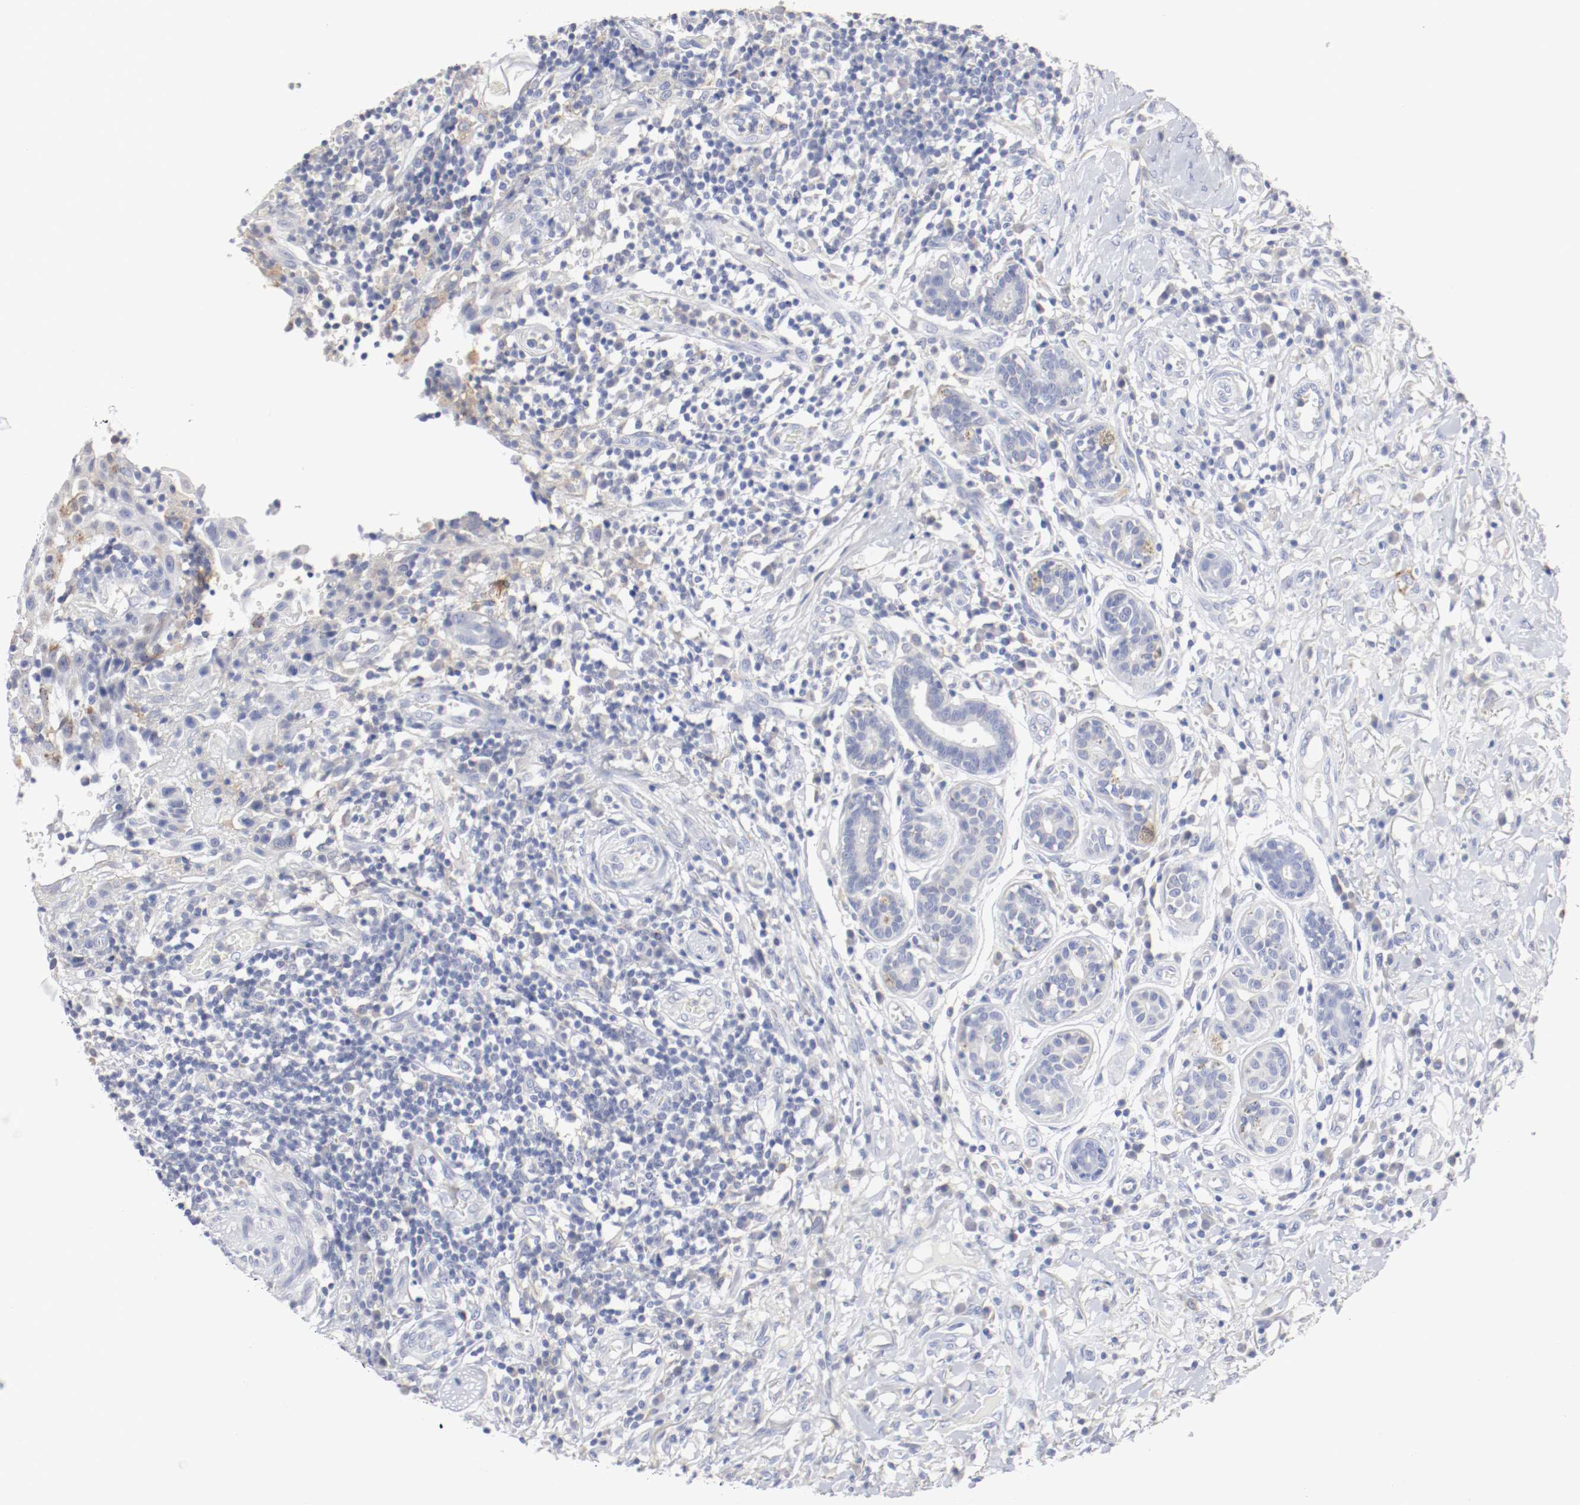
{"staining": {"intensity": "moderate", "quantity": "<25%", "location": "cytoplasmic/membranous"}, "tissue": "thyroid cancer", "cell_type": "Tumor cells", "image_type": "cancer", "snomed": [{"axis": "morphology", "description": "Carcinoma, NOS"}, {"axis": "topography", "description": "Thyroid gland"}], "caption": "About <25% of tumor cells in human carcinoma (thyroid) exhibit moderate cytoplasmic/membranous protein staining as visualized by brown immunohistochemical staining.", "gene": "ITGAX", "patient": {"sex": "female", "age": 77}}